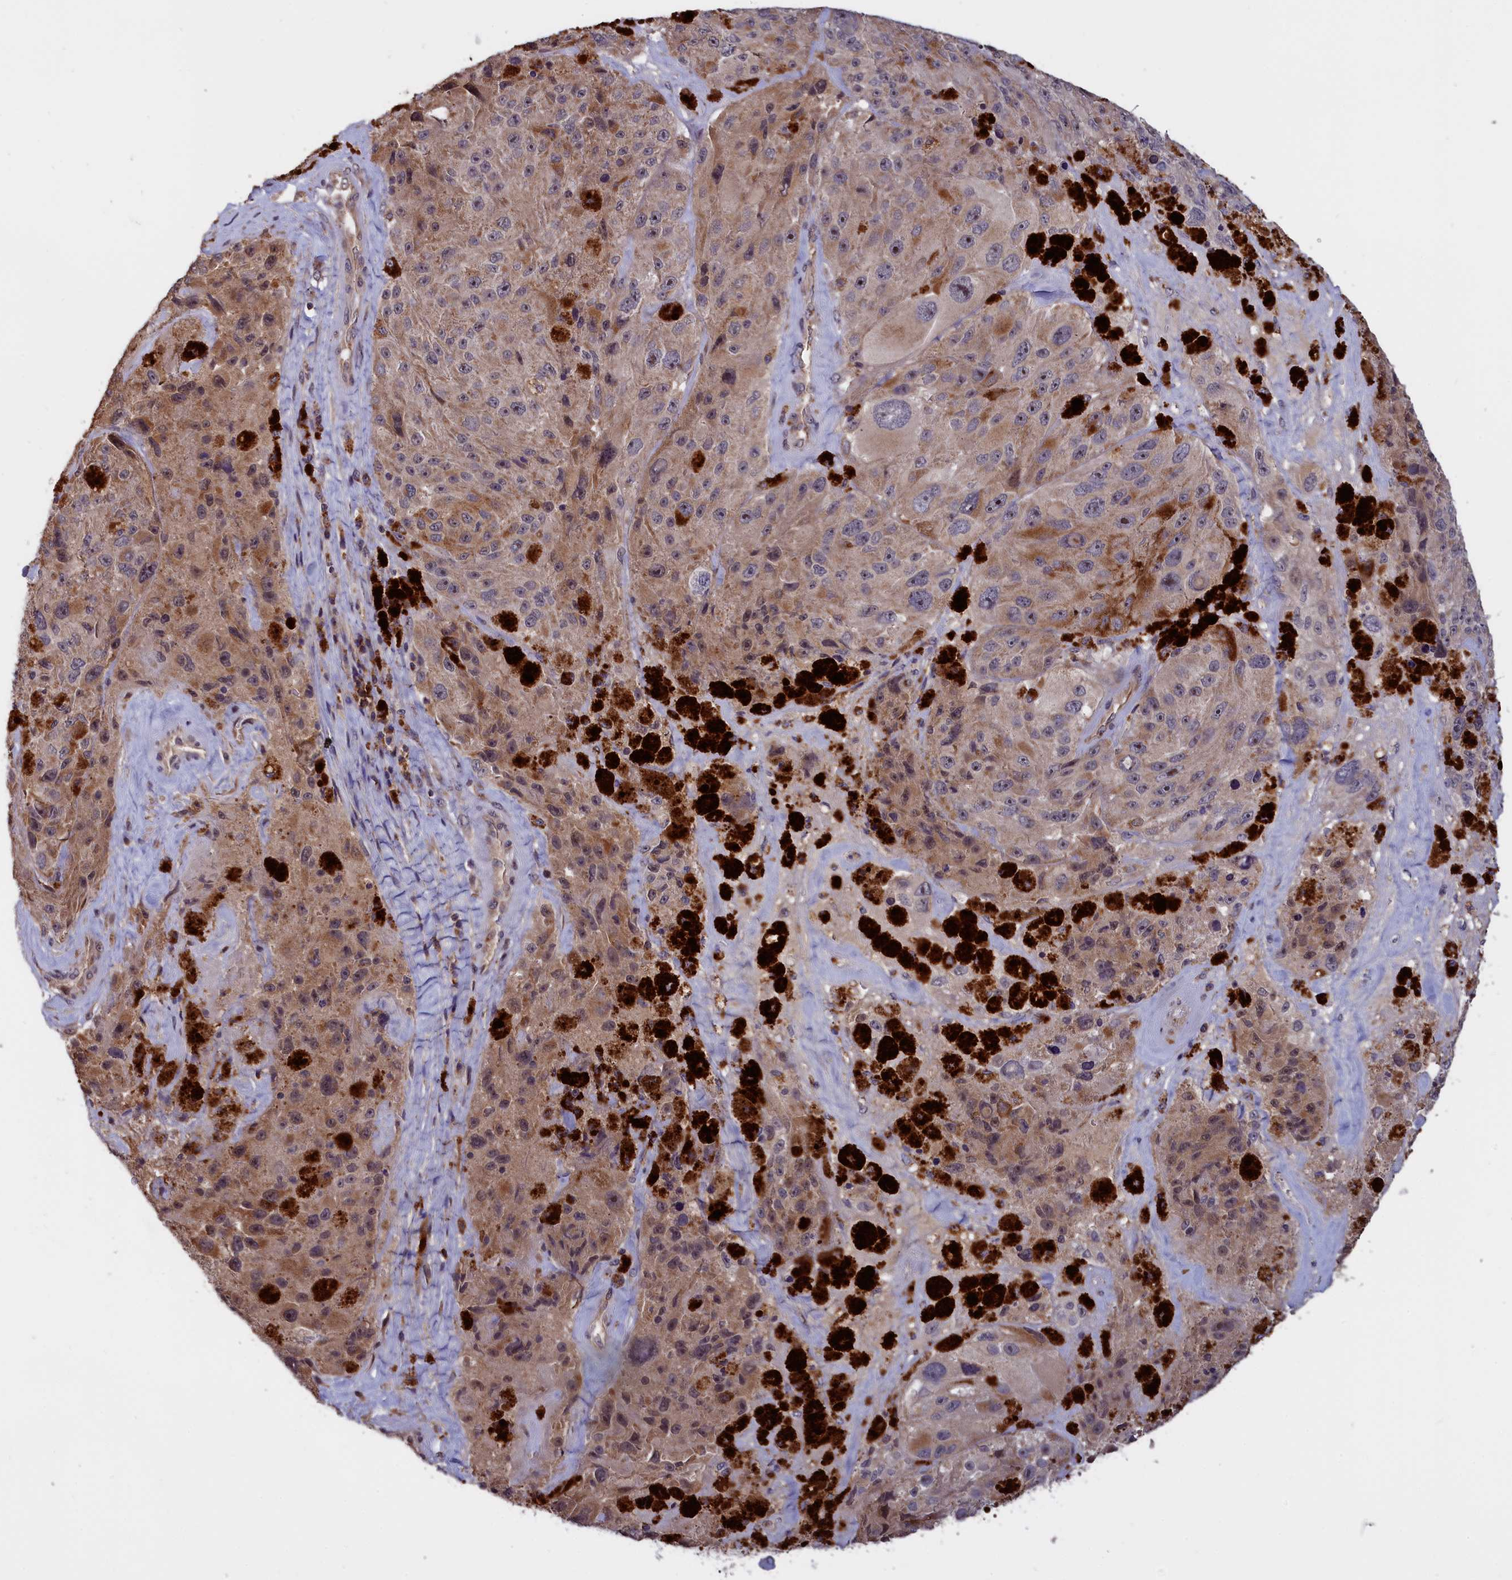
{"staining": {"intensity": "moderate", "quantity": "25%-75%", "location": "cytoplasmic/membranous"}, "tissue": "melanoma", "cell_type": "Tumor cells", "image_type": "cancer", "snomed": [{"axis": "morphology", "description": "Malignant melanoma, Metastatic site"}, {"axis": "topography", "description": "Lymph node"}], "caption": "Malignant melanoma (metastatic site) stained with DAB (3,3'-diaminobenzidine) immunohistochemistry (IHC) reveals medium levels of moderate cytoplasmic/membranous positivity in about 25%-75% of tumor cells. The staining was performed using DAB, with brown indicating positive protein expression. Nuclei are stained blue with hematoxylin.", "gene": "EPB41L4B", "patient": {"sex": "male", "age": 62}}